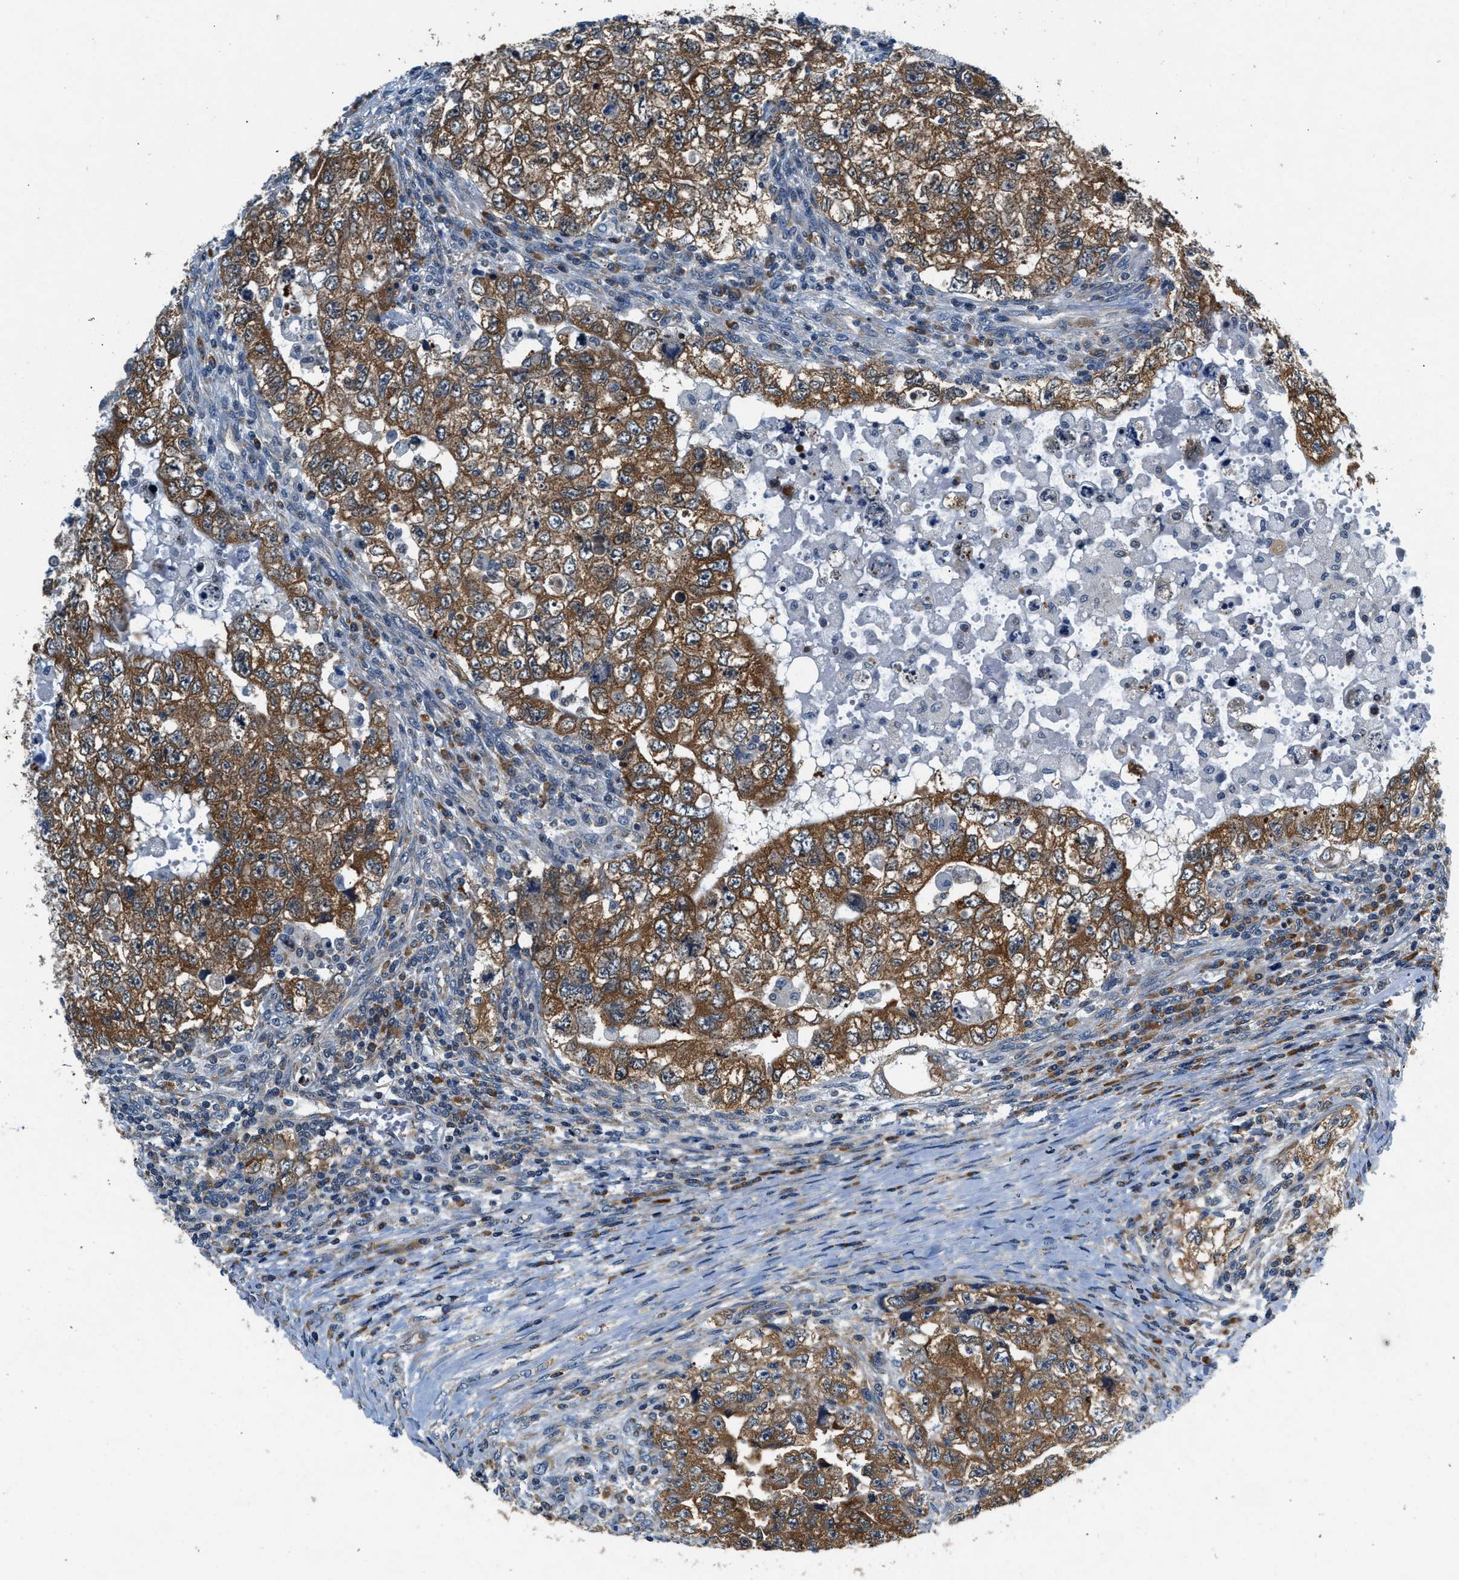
{"staining": {"intensity": "moderate", "quantity": ">75%", "location": "cytoplasmic/membranous"}, "tissue": "testis cancer", "cell_type": "Tumor cells", "image_type": "cancer", "snomed": [{"axis": "morphology", "description": "Carcinoma, Embryonal, NOS"}, {"axis": "topography", "description": "Testis"}], "caption": "Protein analysis of testis cancer (embryonal carcinoma) tissue displays moderate cytoplasmic/membranous staining in approximately >75% of tumor cells.", "gene": "PA2G4", "patient": {"sex": "male", "age": 36}}